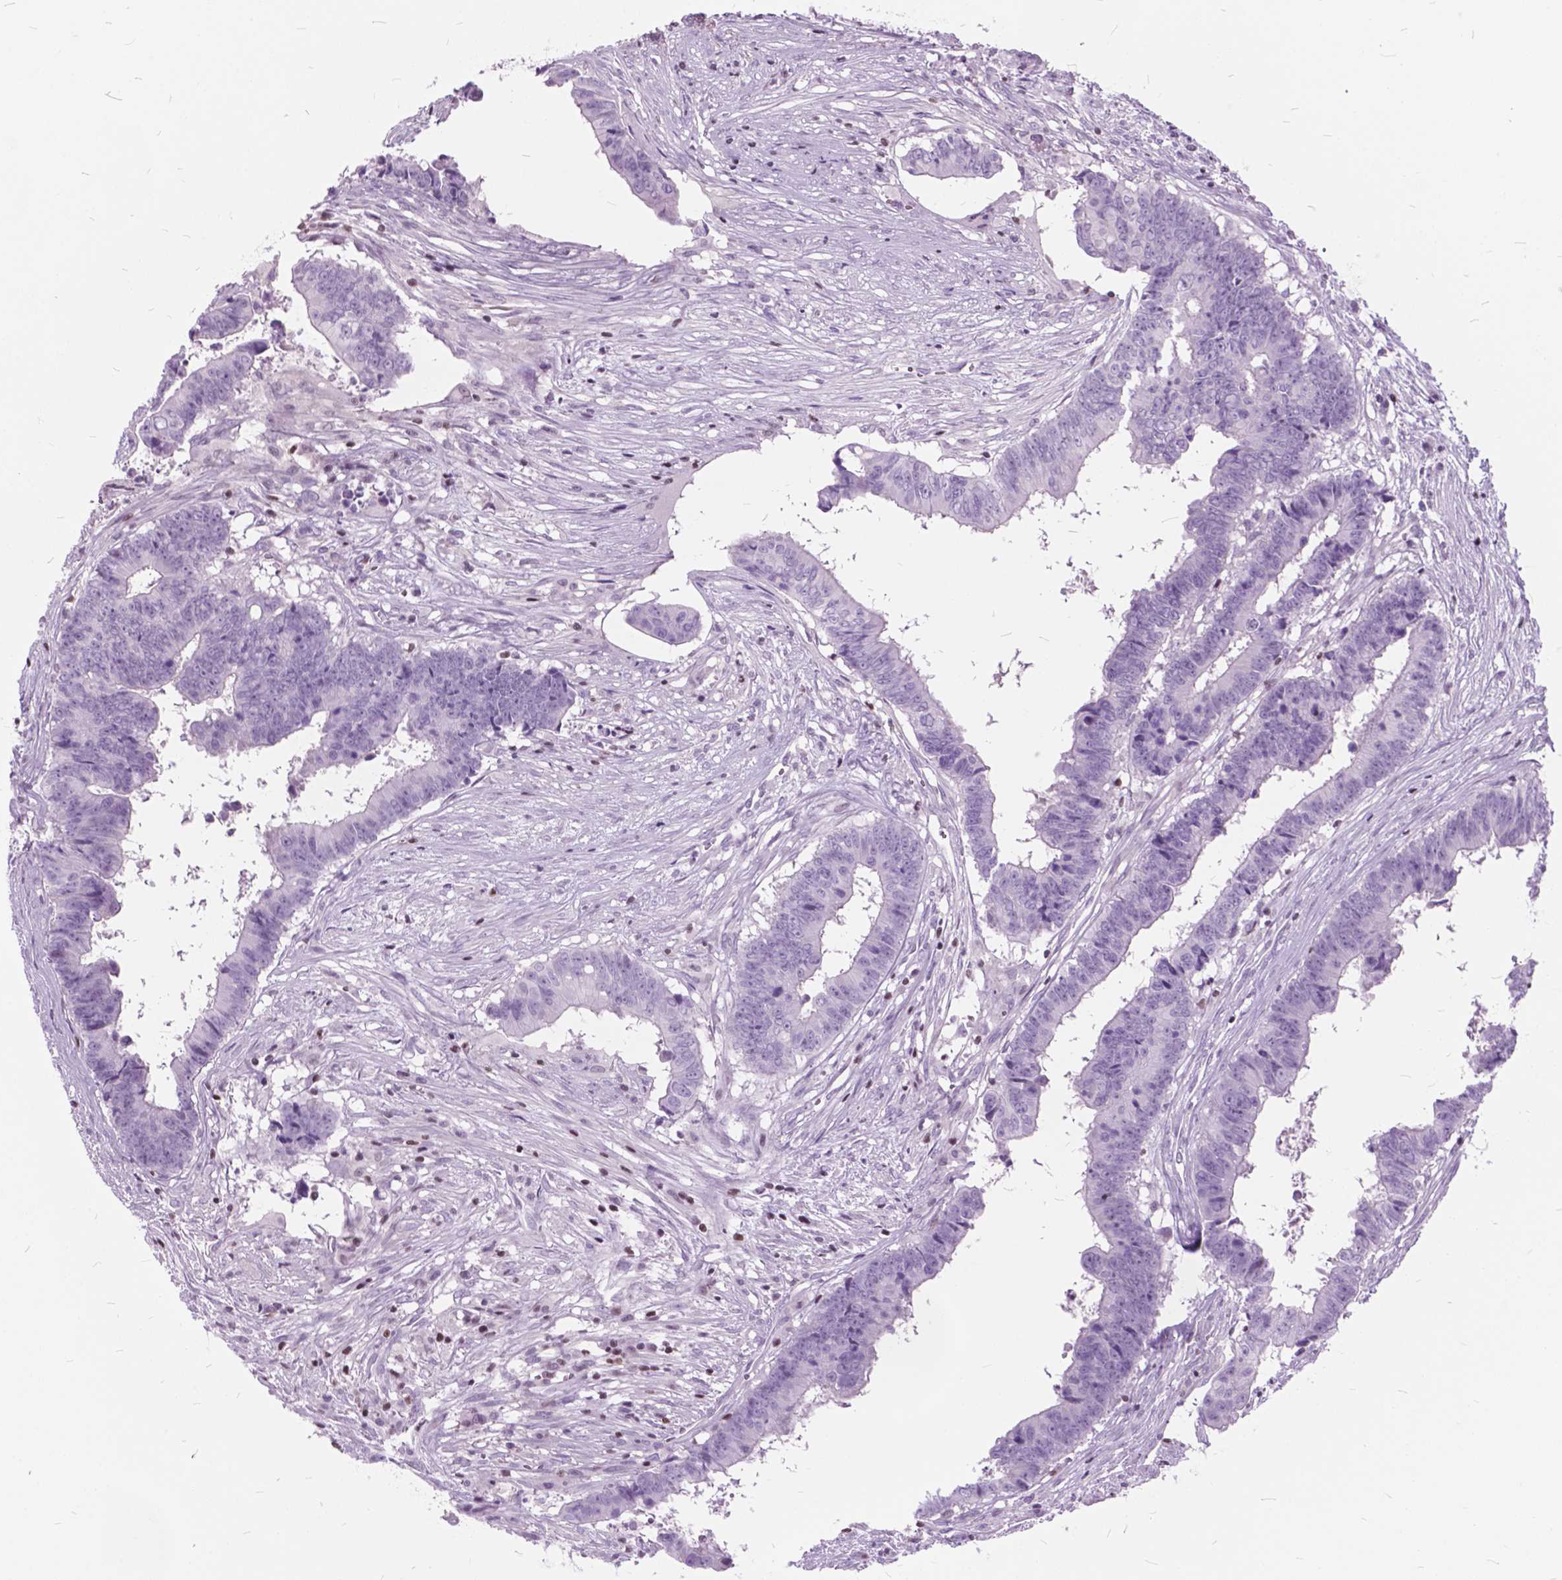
{"staining": {"intensity": "negative", "quantity": "none", "location": "none"}, "tissue": "colorectal cancer", "cell_type": "Tumor cells", "image_type": "cancer", "snomed": [{"axis": "morphology", "description": "Adenocarcinoma, NOS"}, {"axis": "topography", "description": "Colon"}], "caption": "Tumor cells are negative for brown protein staining in colorectal cancer (adenocarcinoma).", "gene": "SP140", "patient": {"sex": "female", "age": 82}}